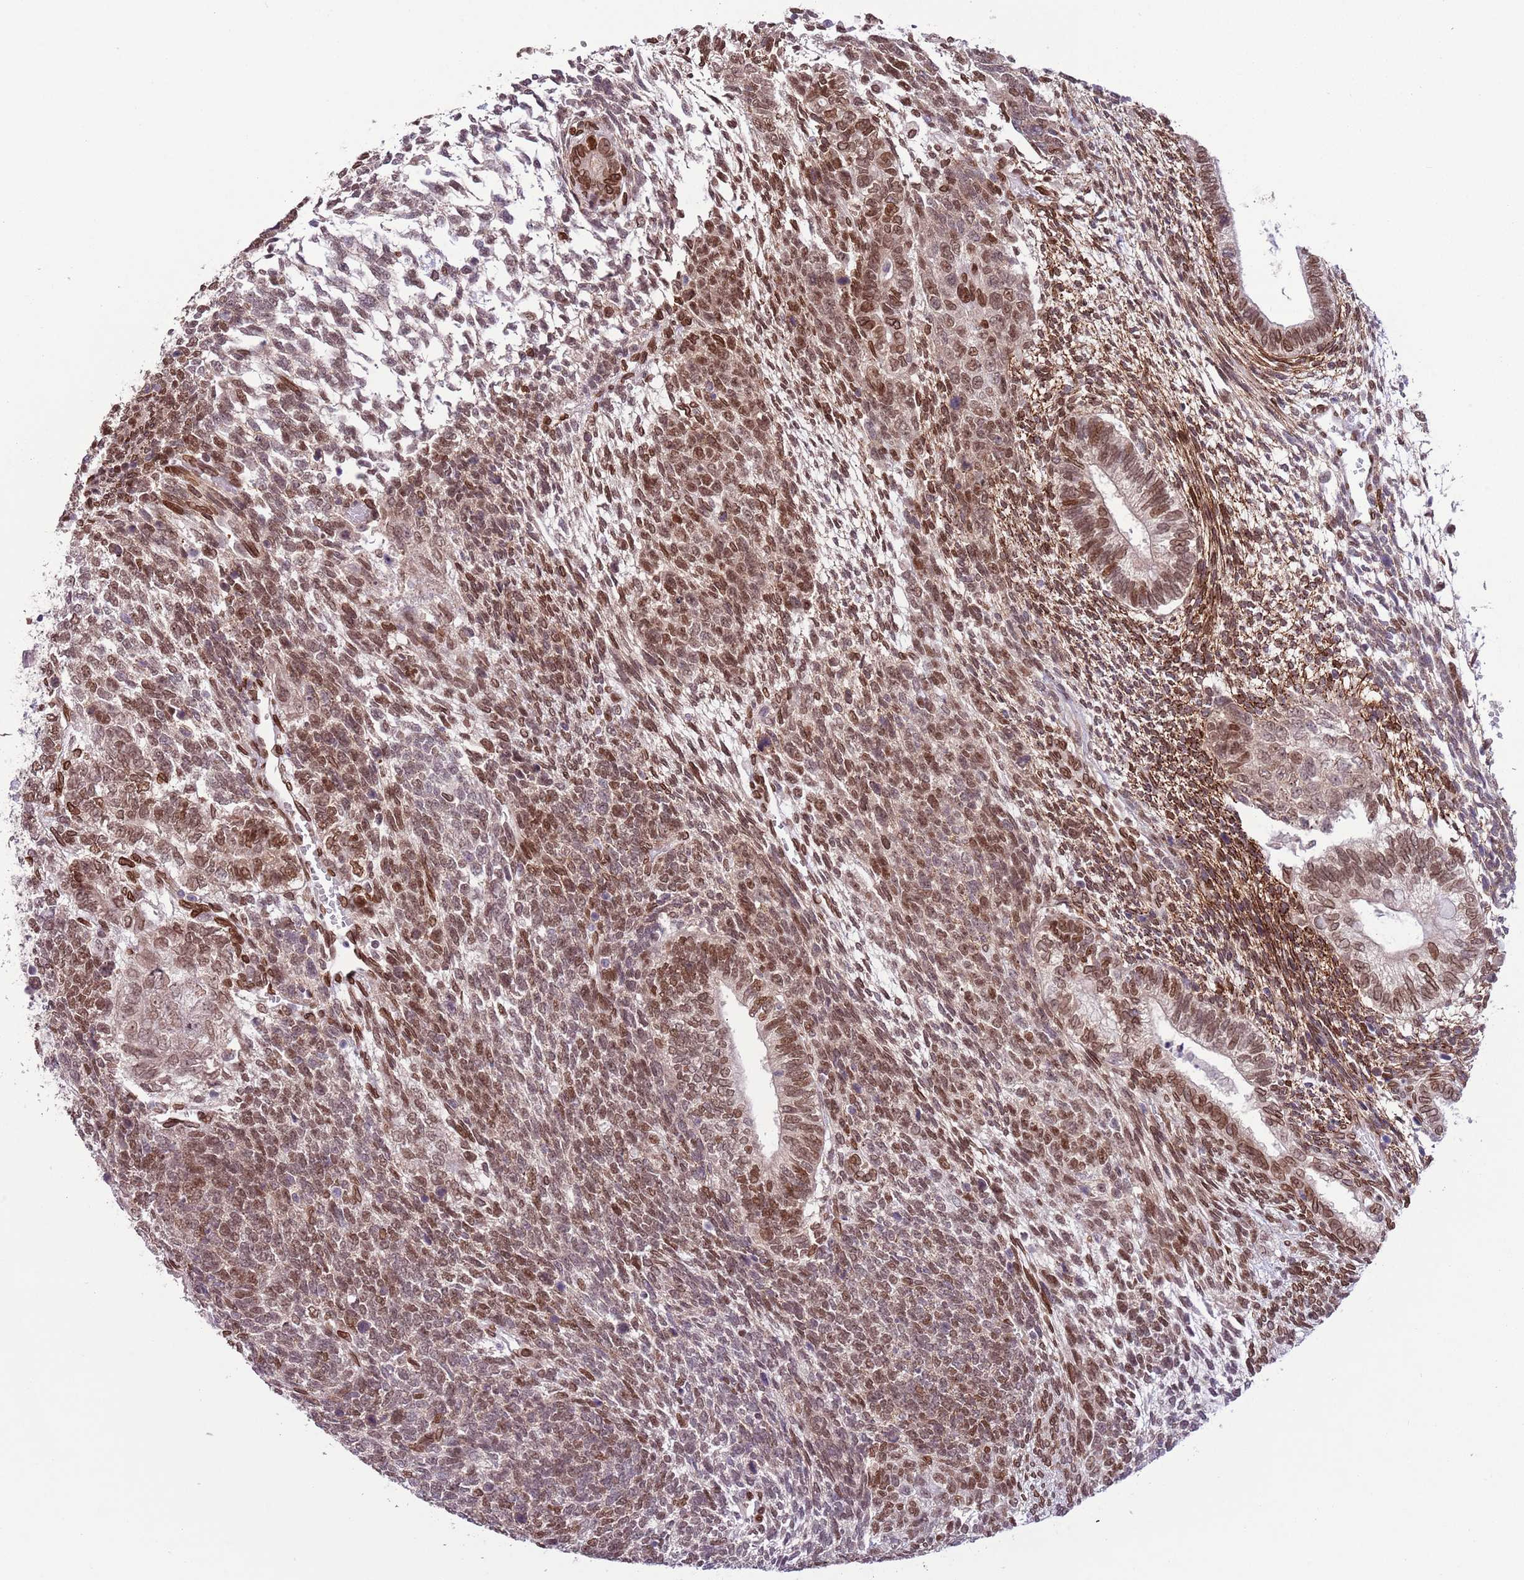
{"staining": {"intensity": "strong", "quantity": ">75%", "location": "nuclear"}, "tissue": "testis cancer", "cell_type": "Tumor cells", "image_type": "cancer", "snomed": [{"axis": "morphology", "description": "Carcinoma, Embryonal, NOS"}, {"axis": "topography", "description": "Testis"}], "caption": "Testis cancer (embryonal carcinoma) tissue displays strong nuclear staining in approximately >75% of tumor cells The protein is shown in brown color, while the nuclei are stained blue.", "gene": "ZGLP1", "patient": {"sex": "male", "age": 23}}